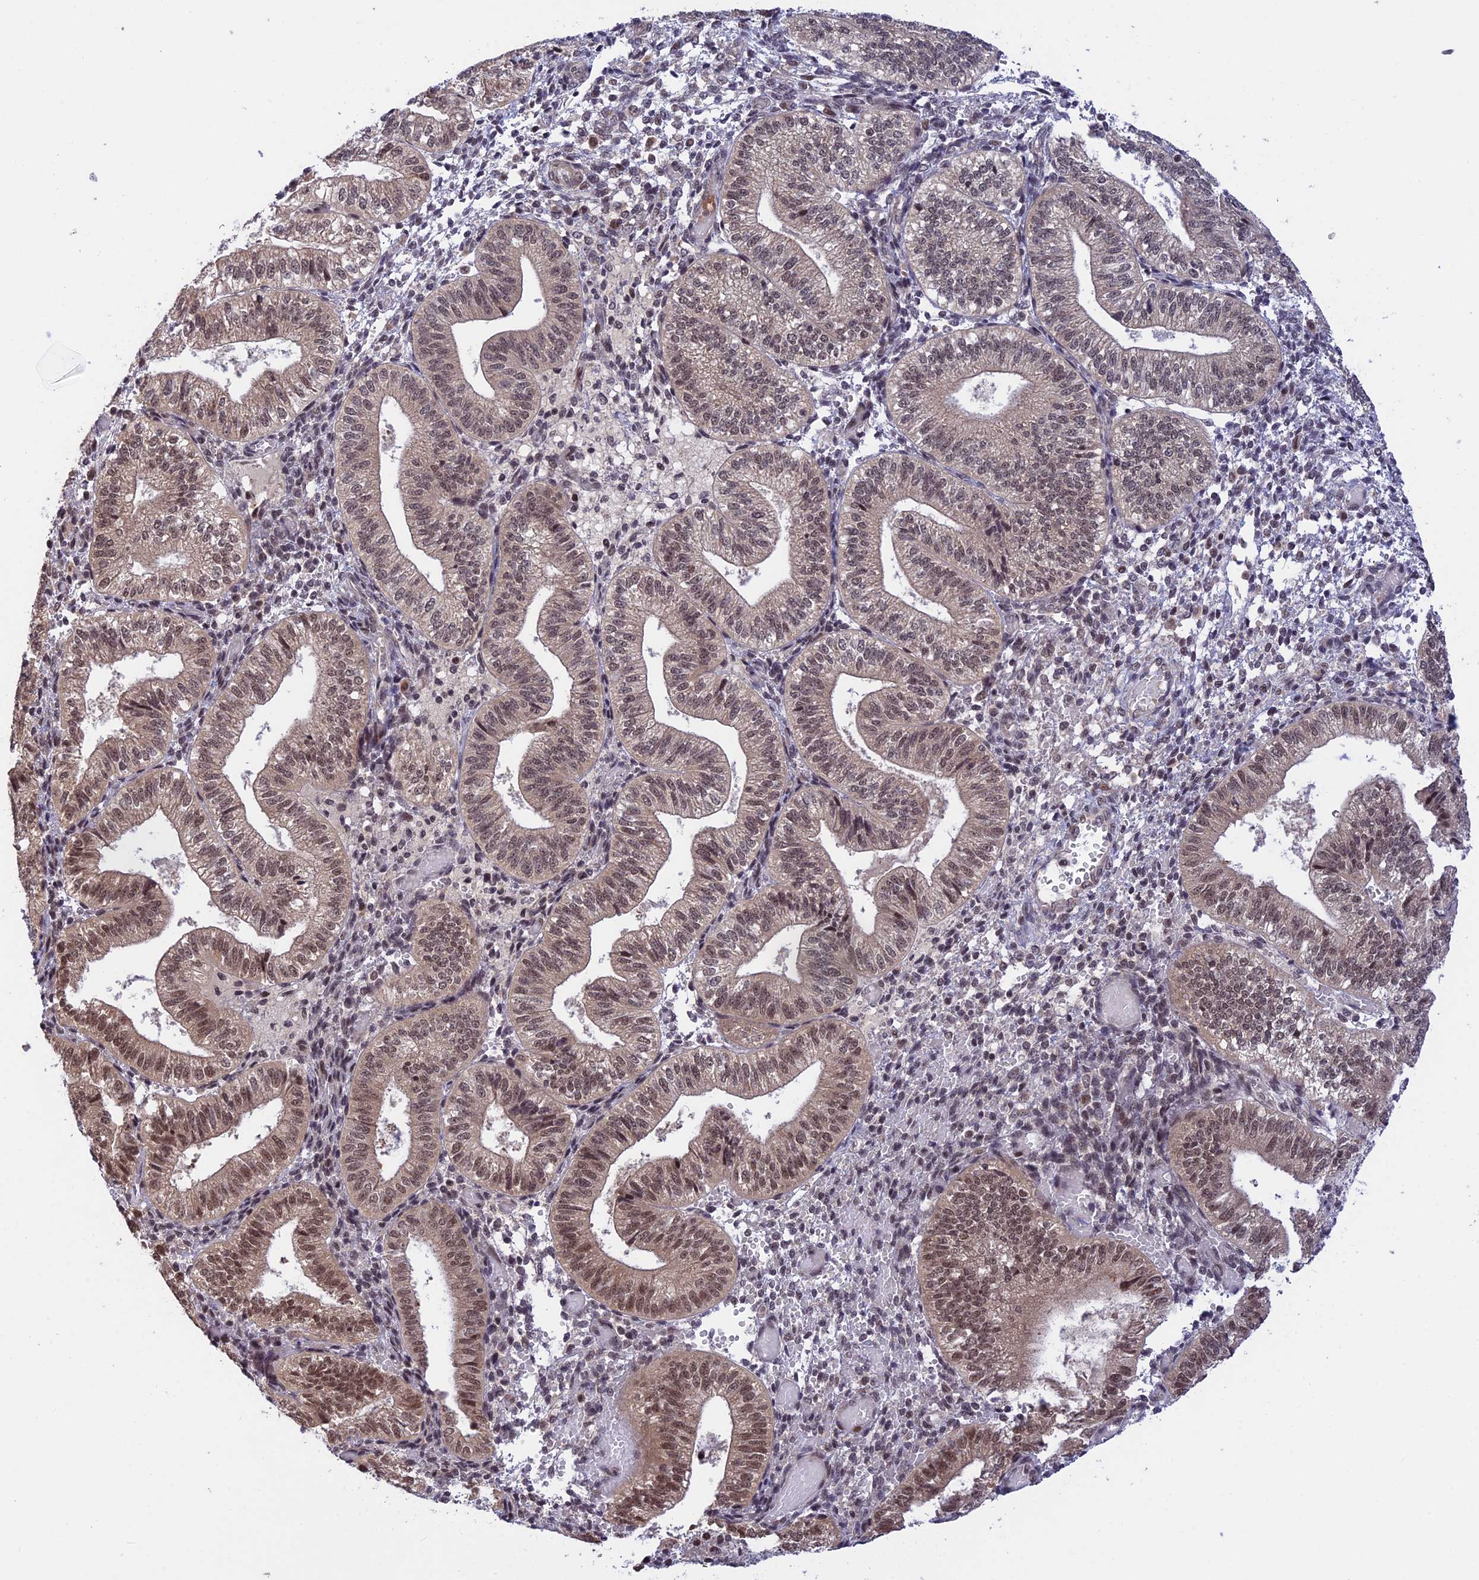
{"staining": {"intensity": "moderate", "quantity": "25%-75%", "location": "nuclear"}, "tissue": "endometrium", "cell_type": "Cells in endometrial stroma", "image_type": "normal", "snomed": [{"axis": "morphology", "description": "Normal tissue, NOS"}, {"axis": "topography", "description": "Endometrium"}], "caption": "Immunohistochemistry (DAB (3,3'-diaminobenzidine)) staining of normal human endometrium shows moderate nuclear protein expression in about 25%-75% of cells in endometrial stroma.", "gene": "POLR2C", "patient": {"sex": "female", "age": 34}}